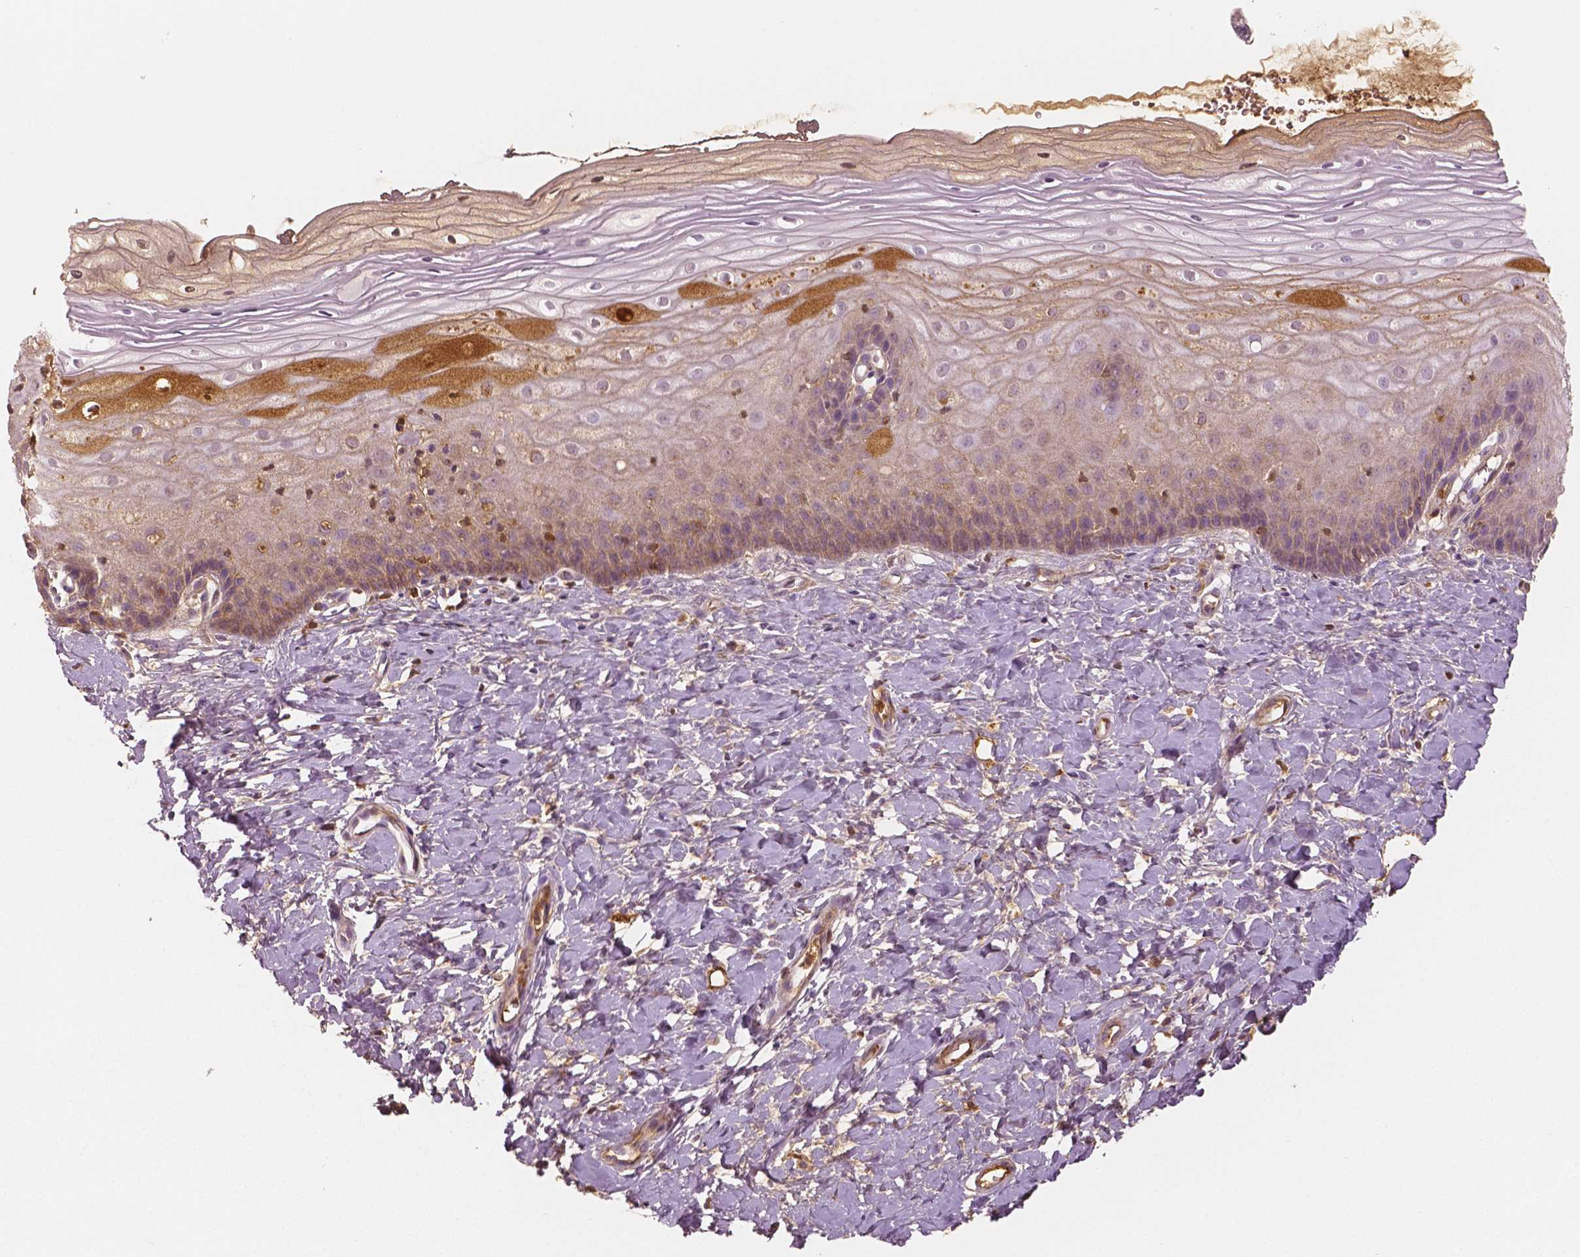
{"staining": {"intensity": "negative", "quantity": "none", "location": "none"}, "tissue": "cervix", "cell_type": "Glandular cells", "image_type": "normal", "snomed": [{"axis": "morphology", "description": "Normal tissue, NOS"}, {"axis": "topography", "description": "Cervix"}], "caption": "Immunohistochemistry (IHC) of normal human cervix exhibits no positivity in glandular cells.", "gene": "APOA4", "patient": {"sex": "female", "age": 37}}